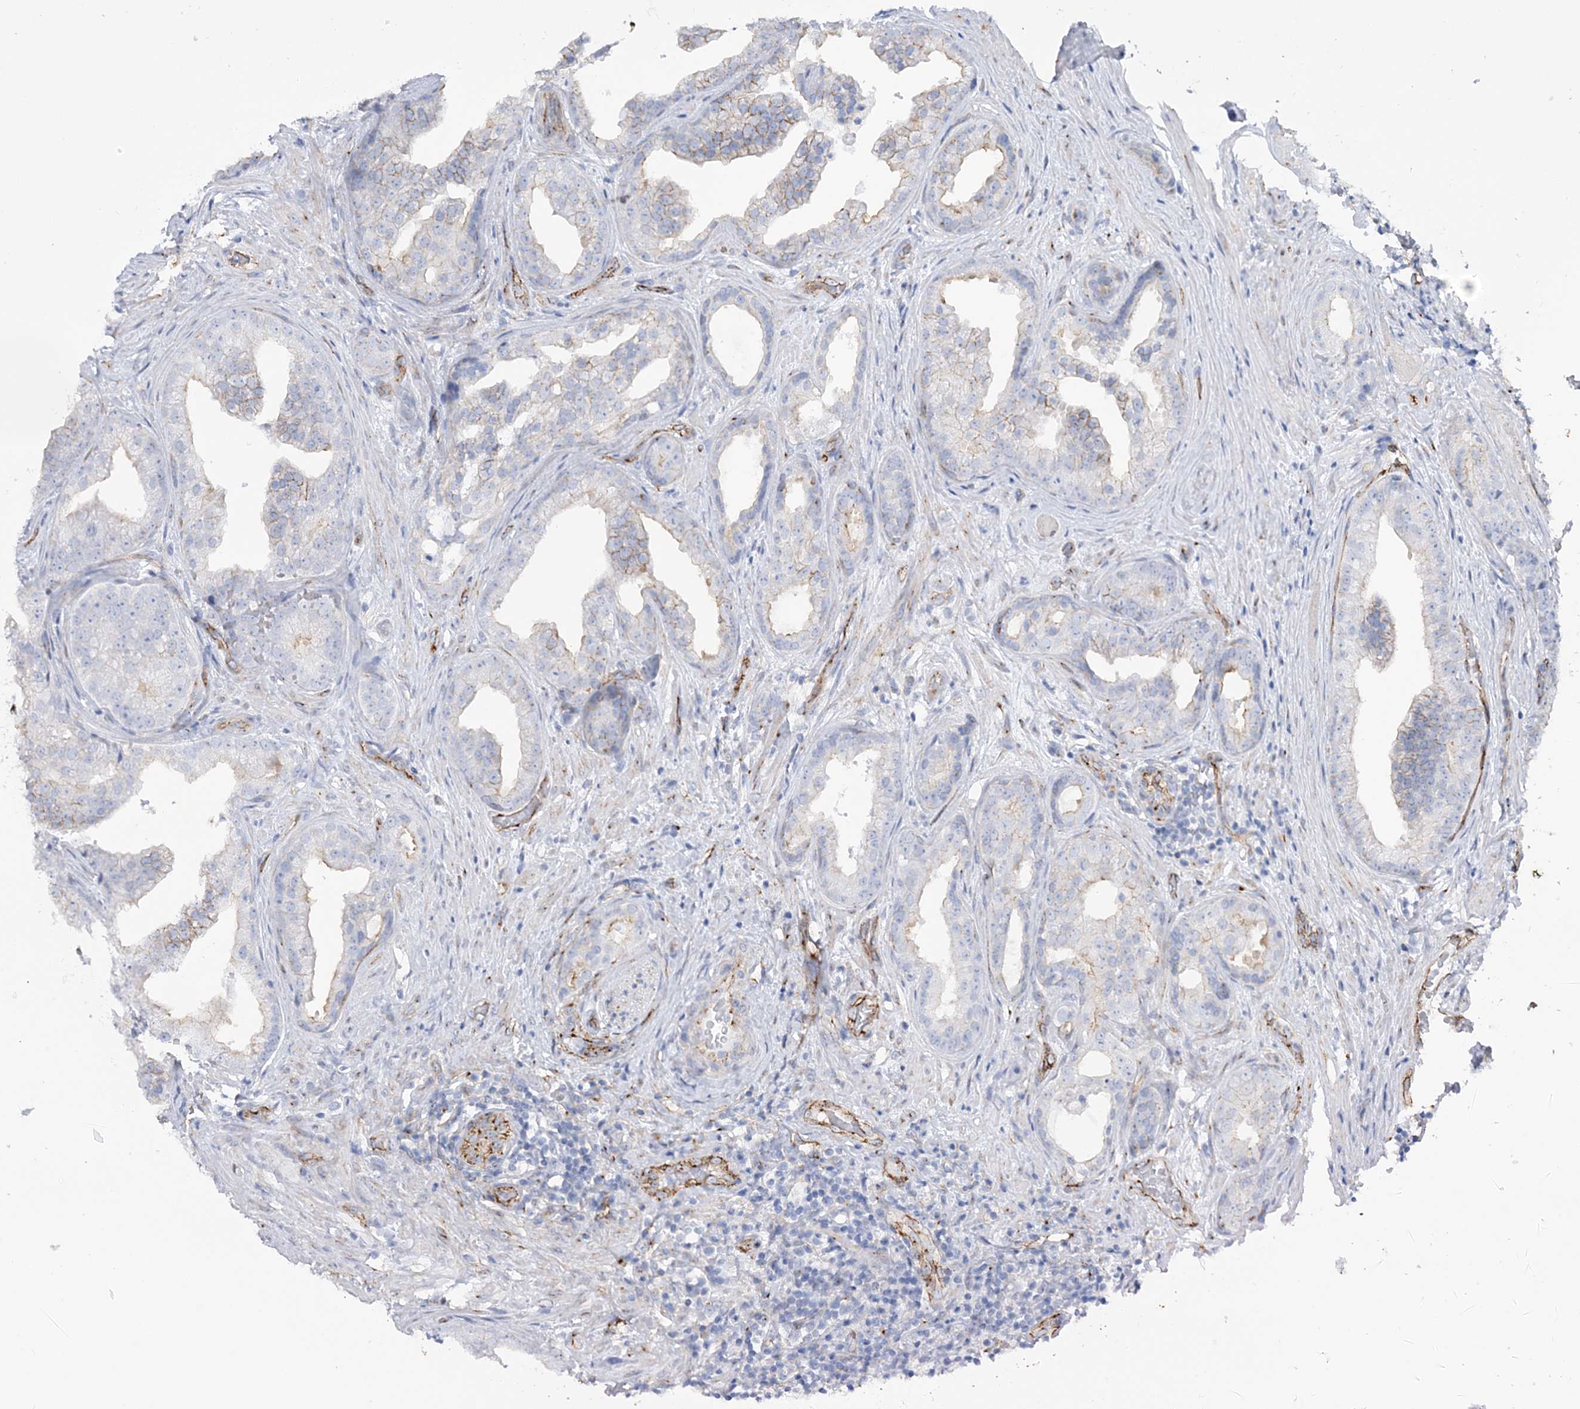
{"staining": {"intensity": "weak", "quantity": "<25%", "location": "cytoplasmic/membranous"}, "tissue": "prostate cancer", "cell_type": "Tumor cells", "image_type": "cancer", "snomed": [{"axis": "morphology", "description": "Adenocarcinoma, Low grade"}, {"axis": "topography", "description": "Prostate"}], "caption": "Immunohistochemical staining of human prostate cancer shows no significant expression in tumor cells.", "gene": "RAB11FIP5", "patient": {"sex": "male", "age": 71}}